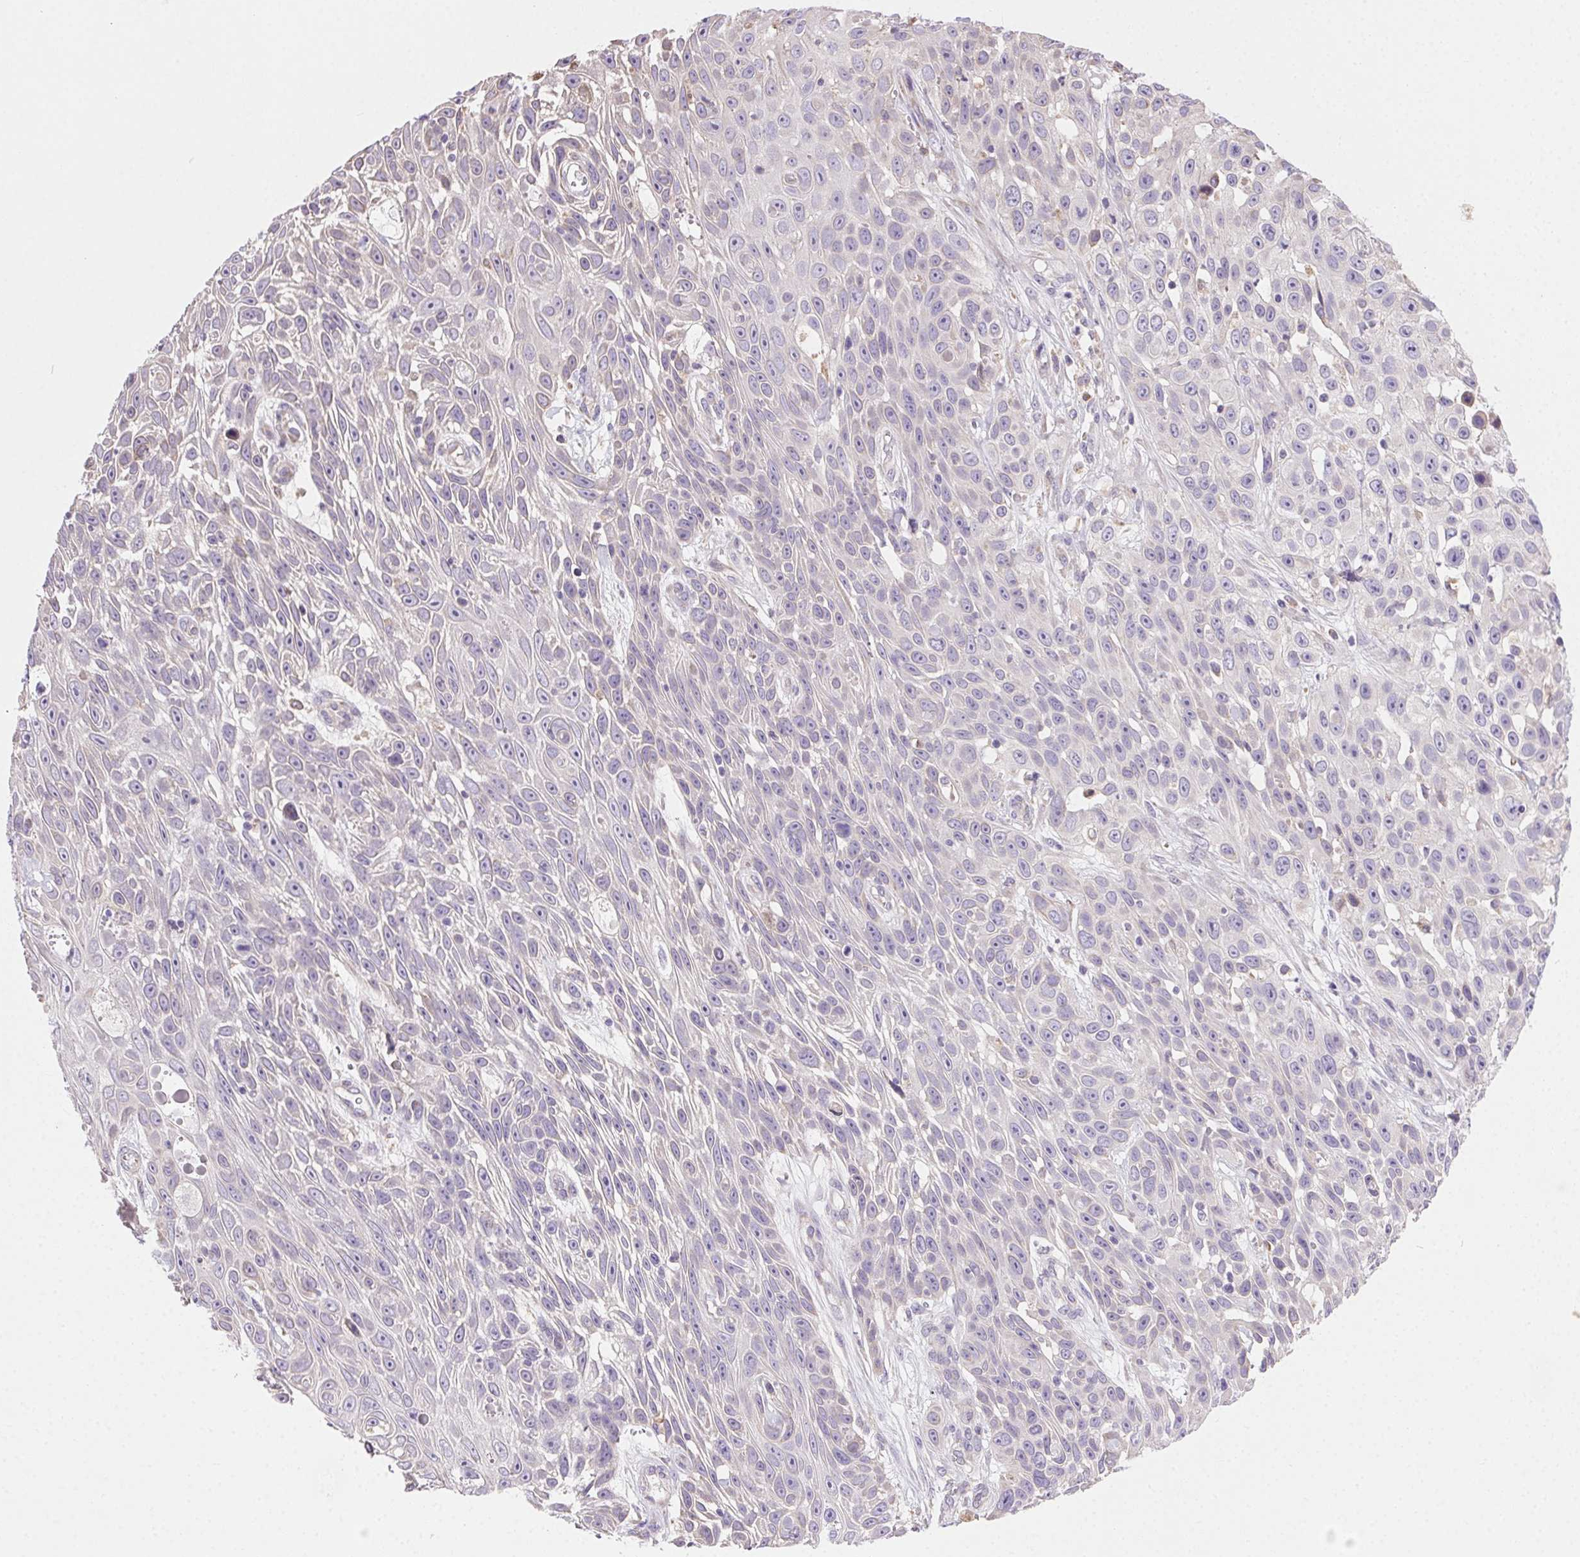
{"staining": {"intensity": "negative", "quantity": "none", "location": "none"}, "tissue": "skin cancer", "cell_type": "Tumor cells", "image_type": "cancer", "snomed": [{"axis": "morphology", "description": "Squamous cell carcinoma, NOS"}, {"axis": "topography", "description": "Skin"}], "caption": "Tumor cells are negative for brown protein staining in skin squamous cell carcinoma. The staining is performed using DAB brown chromogen with nuclei counter-stained in using hematoxylin.", "gene": "SNX31", "patient": {"sex": "male", "age": 82}}